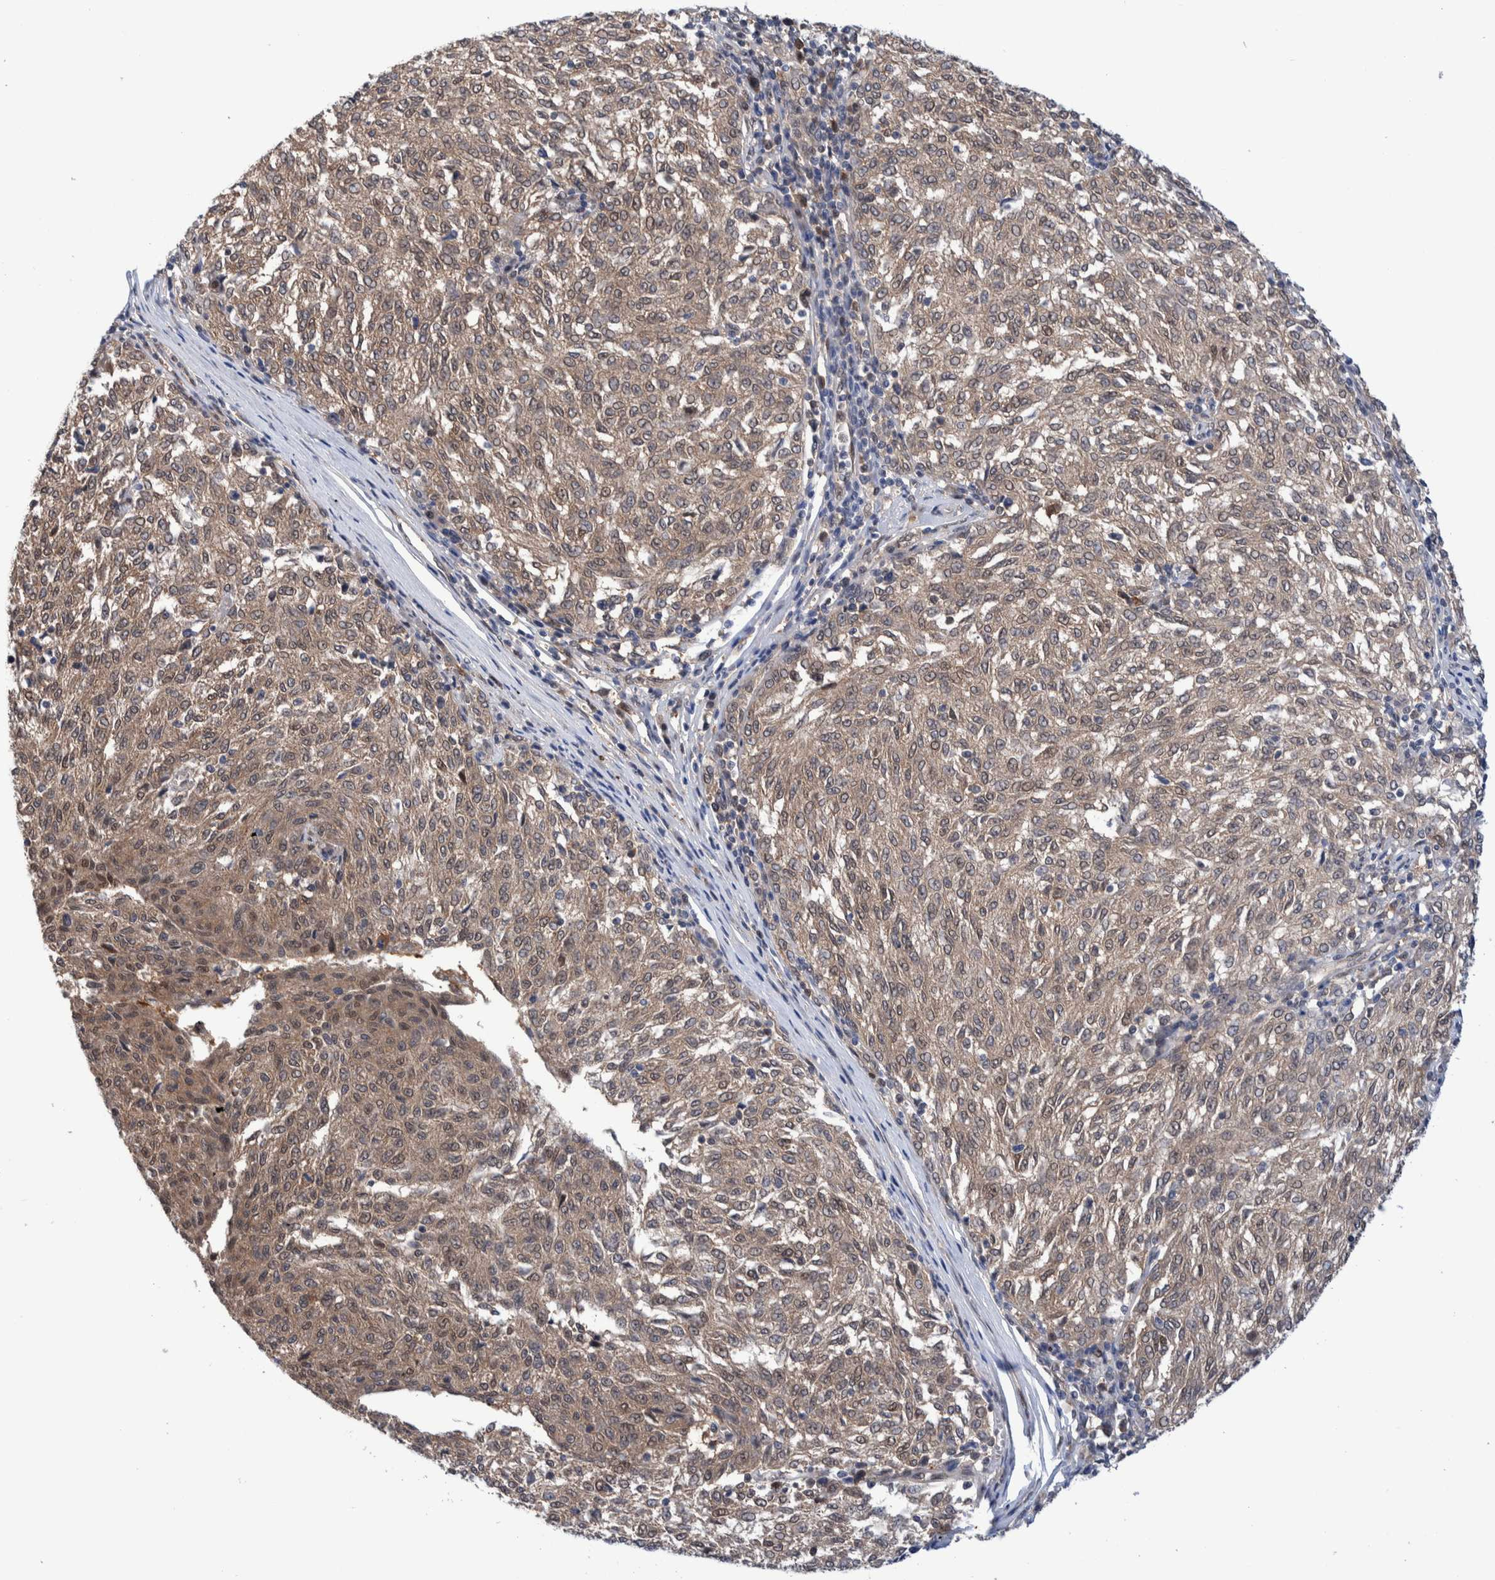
{"staining": {"intensity": "moderate", "quantity": ">75%", "location": "cytoplasmic/membranous"}, "tissue": "melanoma", "cell_type": "Tumor cells", "image_type": "cancer", "snomed": [{"axis": "morphology", "description": "Malignant melanoma, NOS"}, {"axis": "topography", "description": "Skin"}], "caption": "Immunohistochemistry image of neoplastic tissue: human melanoma stained using IHC demonstrates medium levels of moderate protein expression localized specifically in the cytoplasmic/membranous of tumor cells, appearing as a cytoplasmic/membranous brown color.", "gene": "PFAS", "patient": {"sex": "female", "age": 72}}